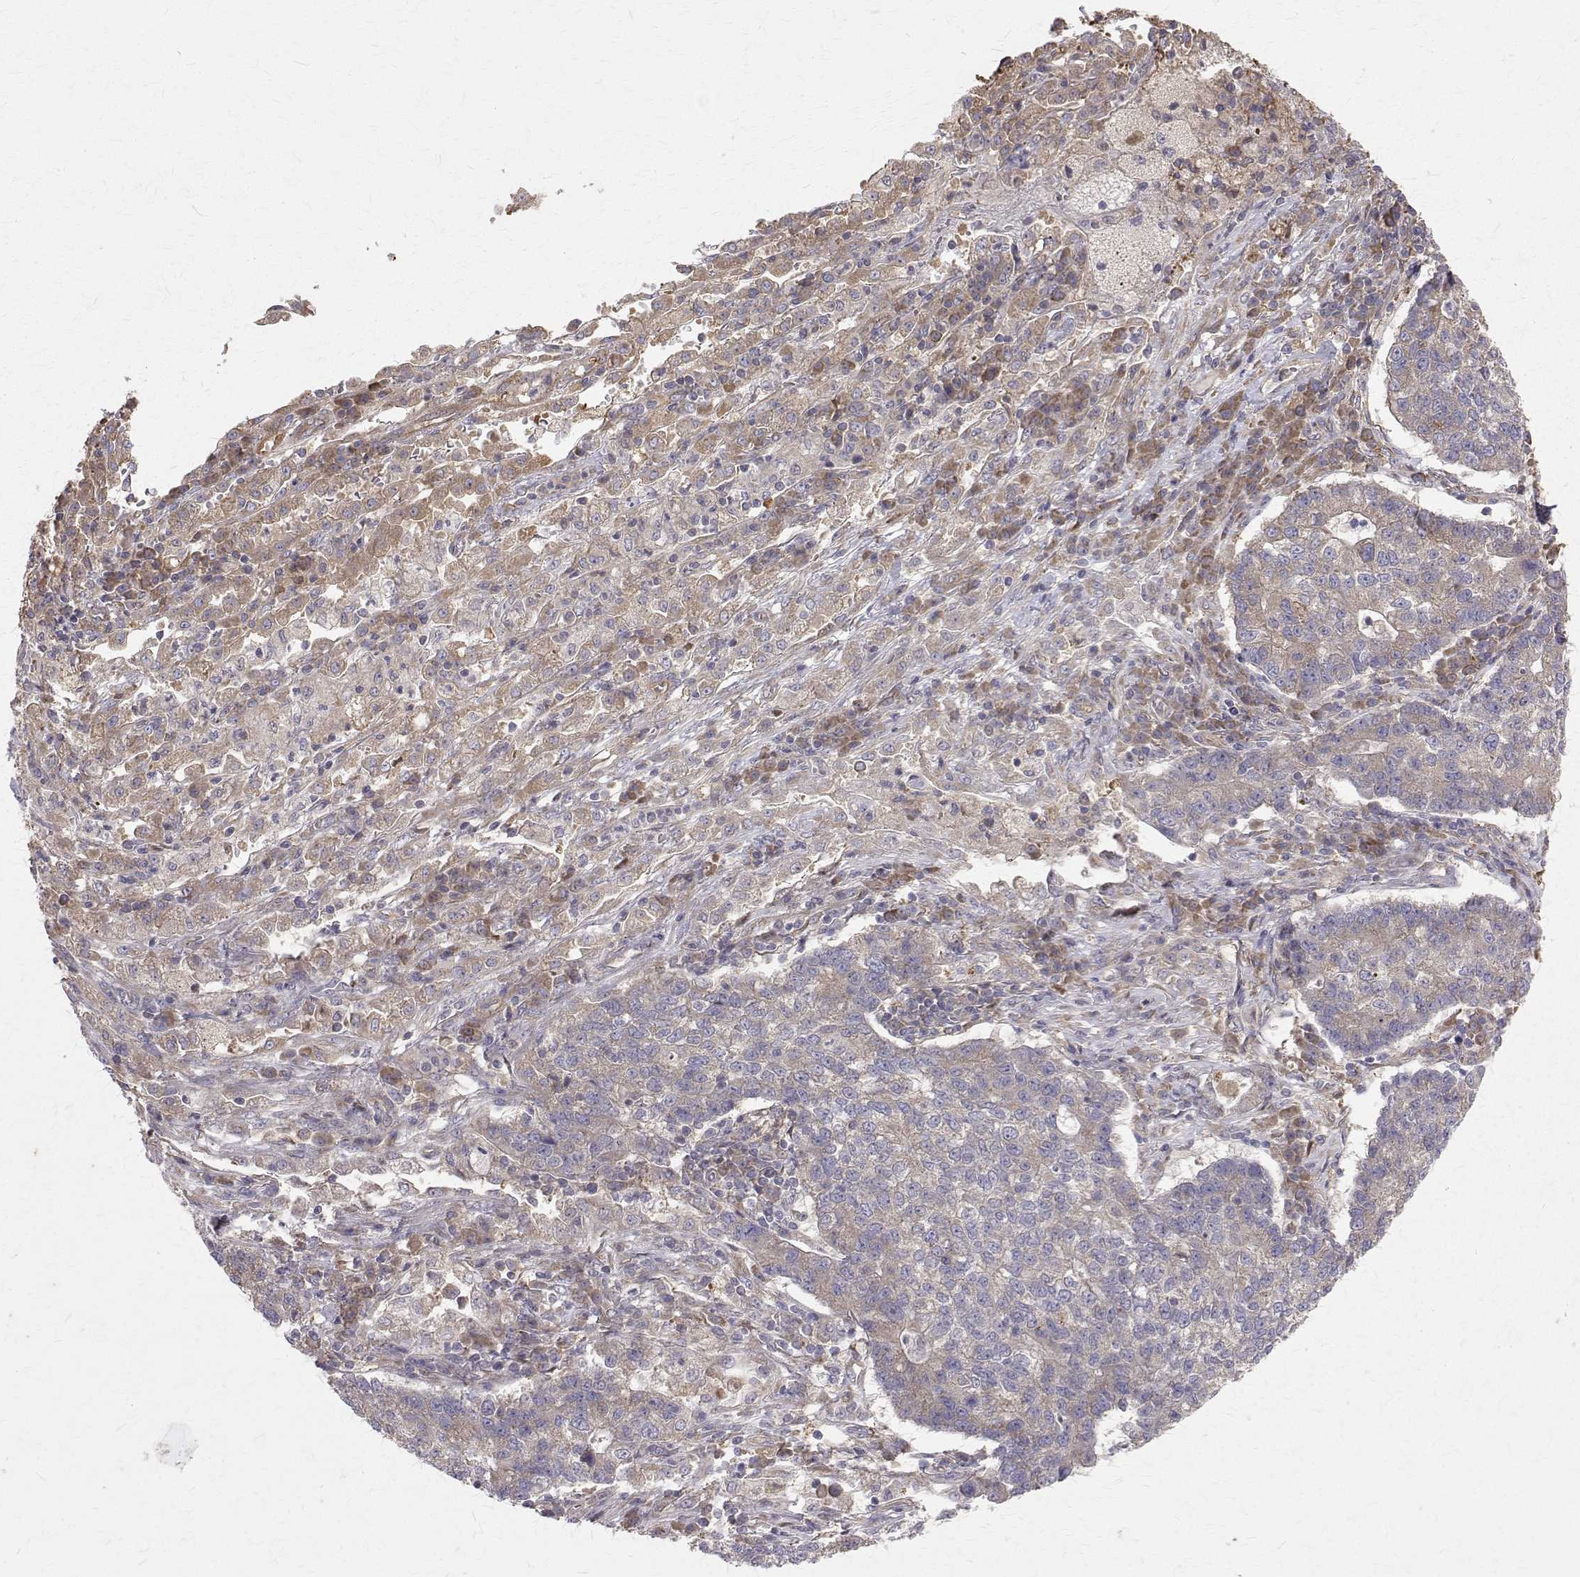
{"staining": {"intensity": "weak", "quantity": "<25%", "location": "cytoplasmic/membranous"}, "tissue": "lung cancer", "cell_type": "Tumor cells", "image_type": "cancer", "snomed": [{"axis": "morphology", "description": "Adenocarcinoma, NOS"}, {"axis": "topography", "description": "Lung"}], "caption": "Tumor cells show no significant positivity in lung adenocarcinoma.", "gene": "FARSB", "patient": {"sex": "male", "age": 57}}